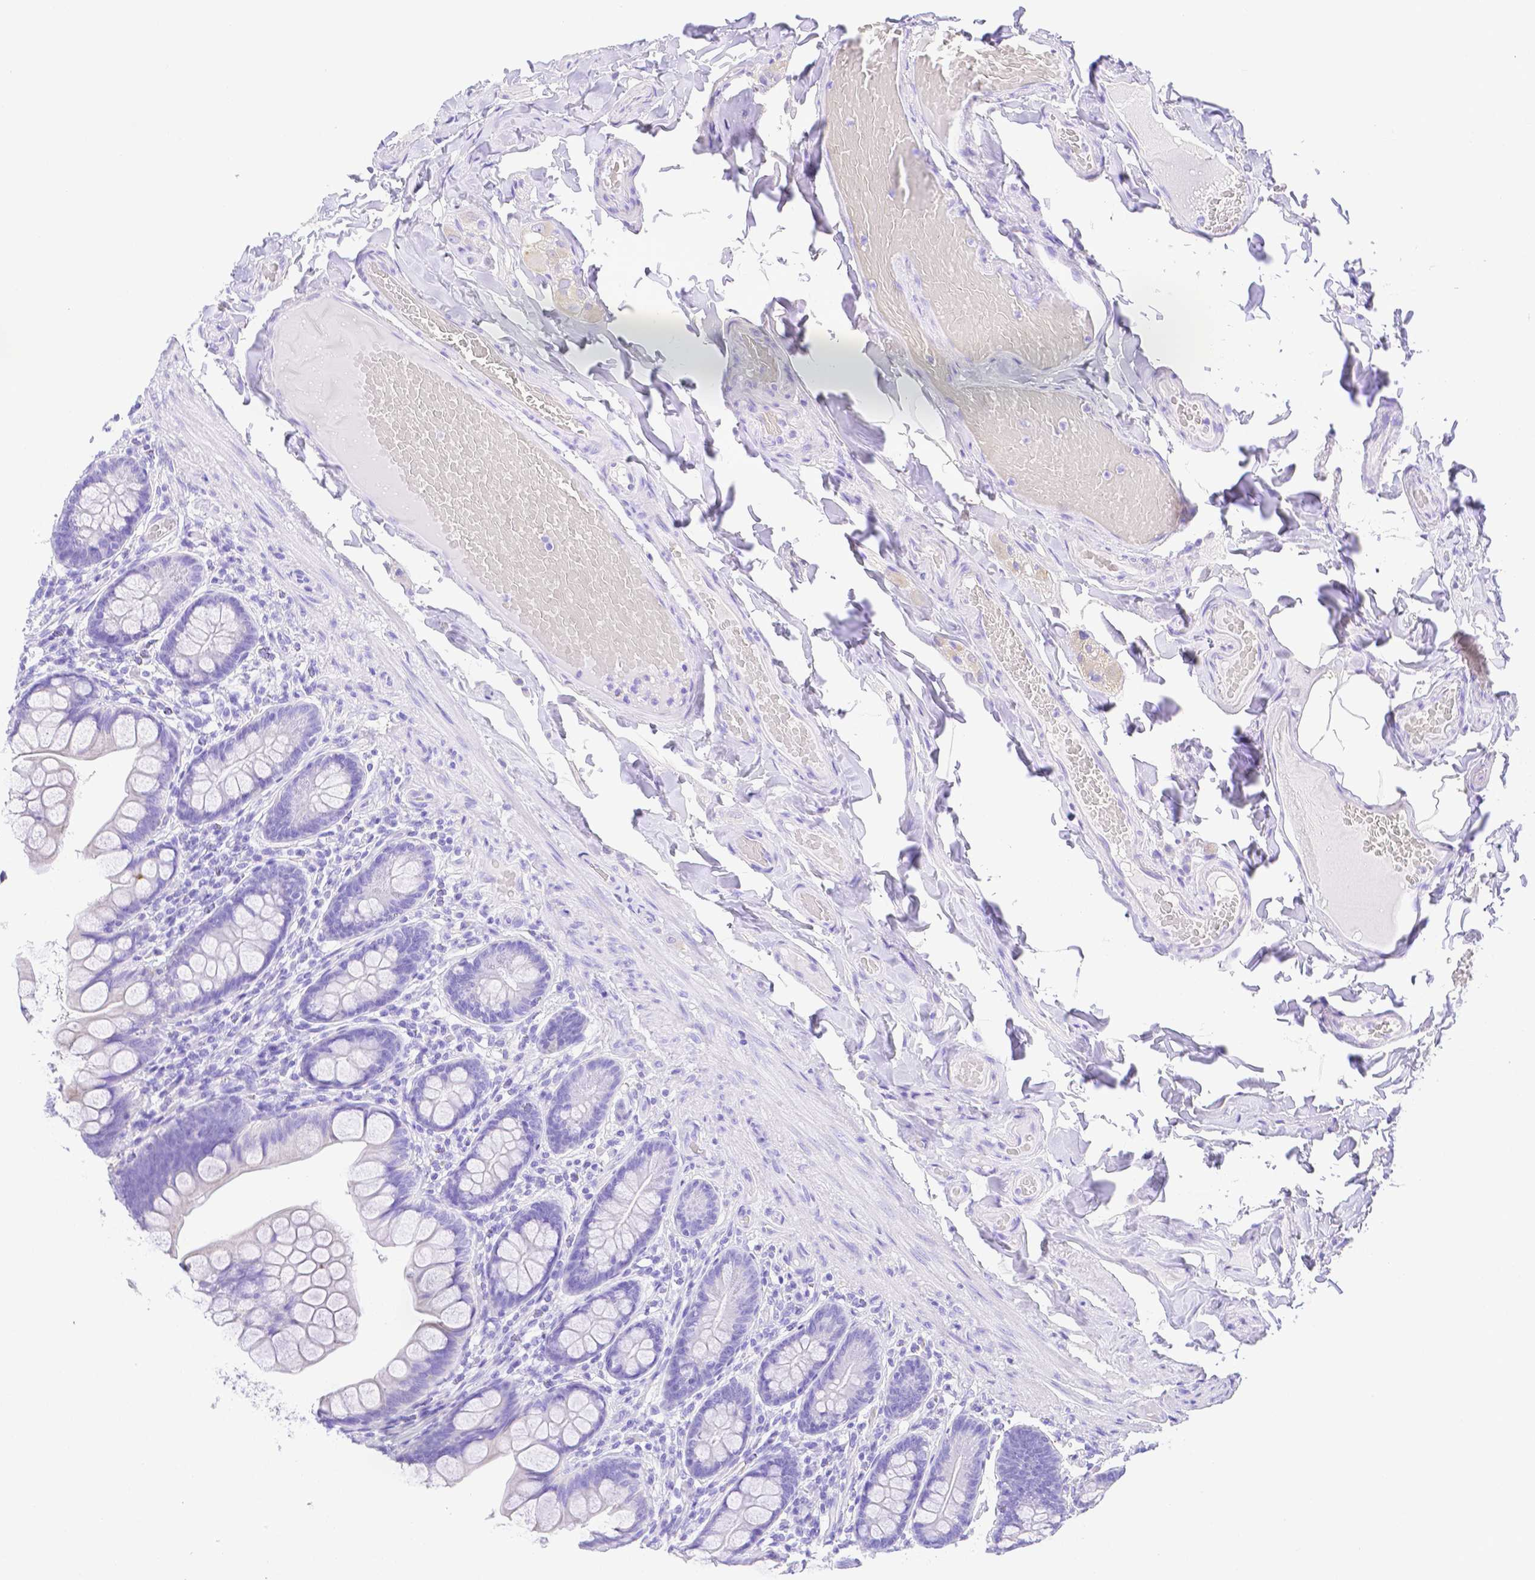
{"staining": {"intensity": "negative", "quantity": "none", "location": "none"}, "tissue": "small intestine", "cell_type": "Glandular cells", "image_type": "normal", "snomed": [{"axis": "morphology", "description": "Normal tissue, NOS"}, {"axis": "topography", "description": "Small intestine"}], "caption": "The image displays no significant expression in glandular cells of small intestine.", "gene": "SMR3A", "patient": {"sex": "male", "age": 70}}